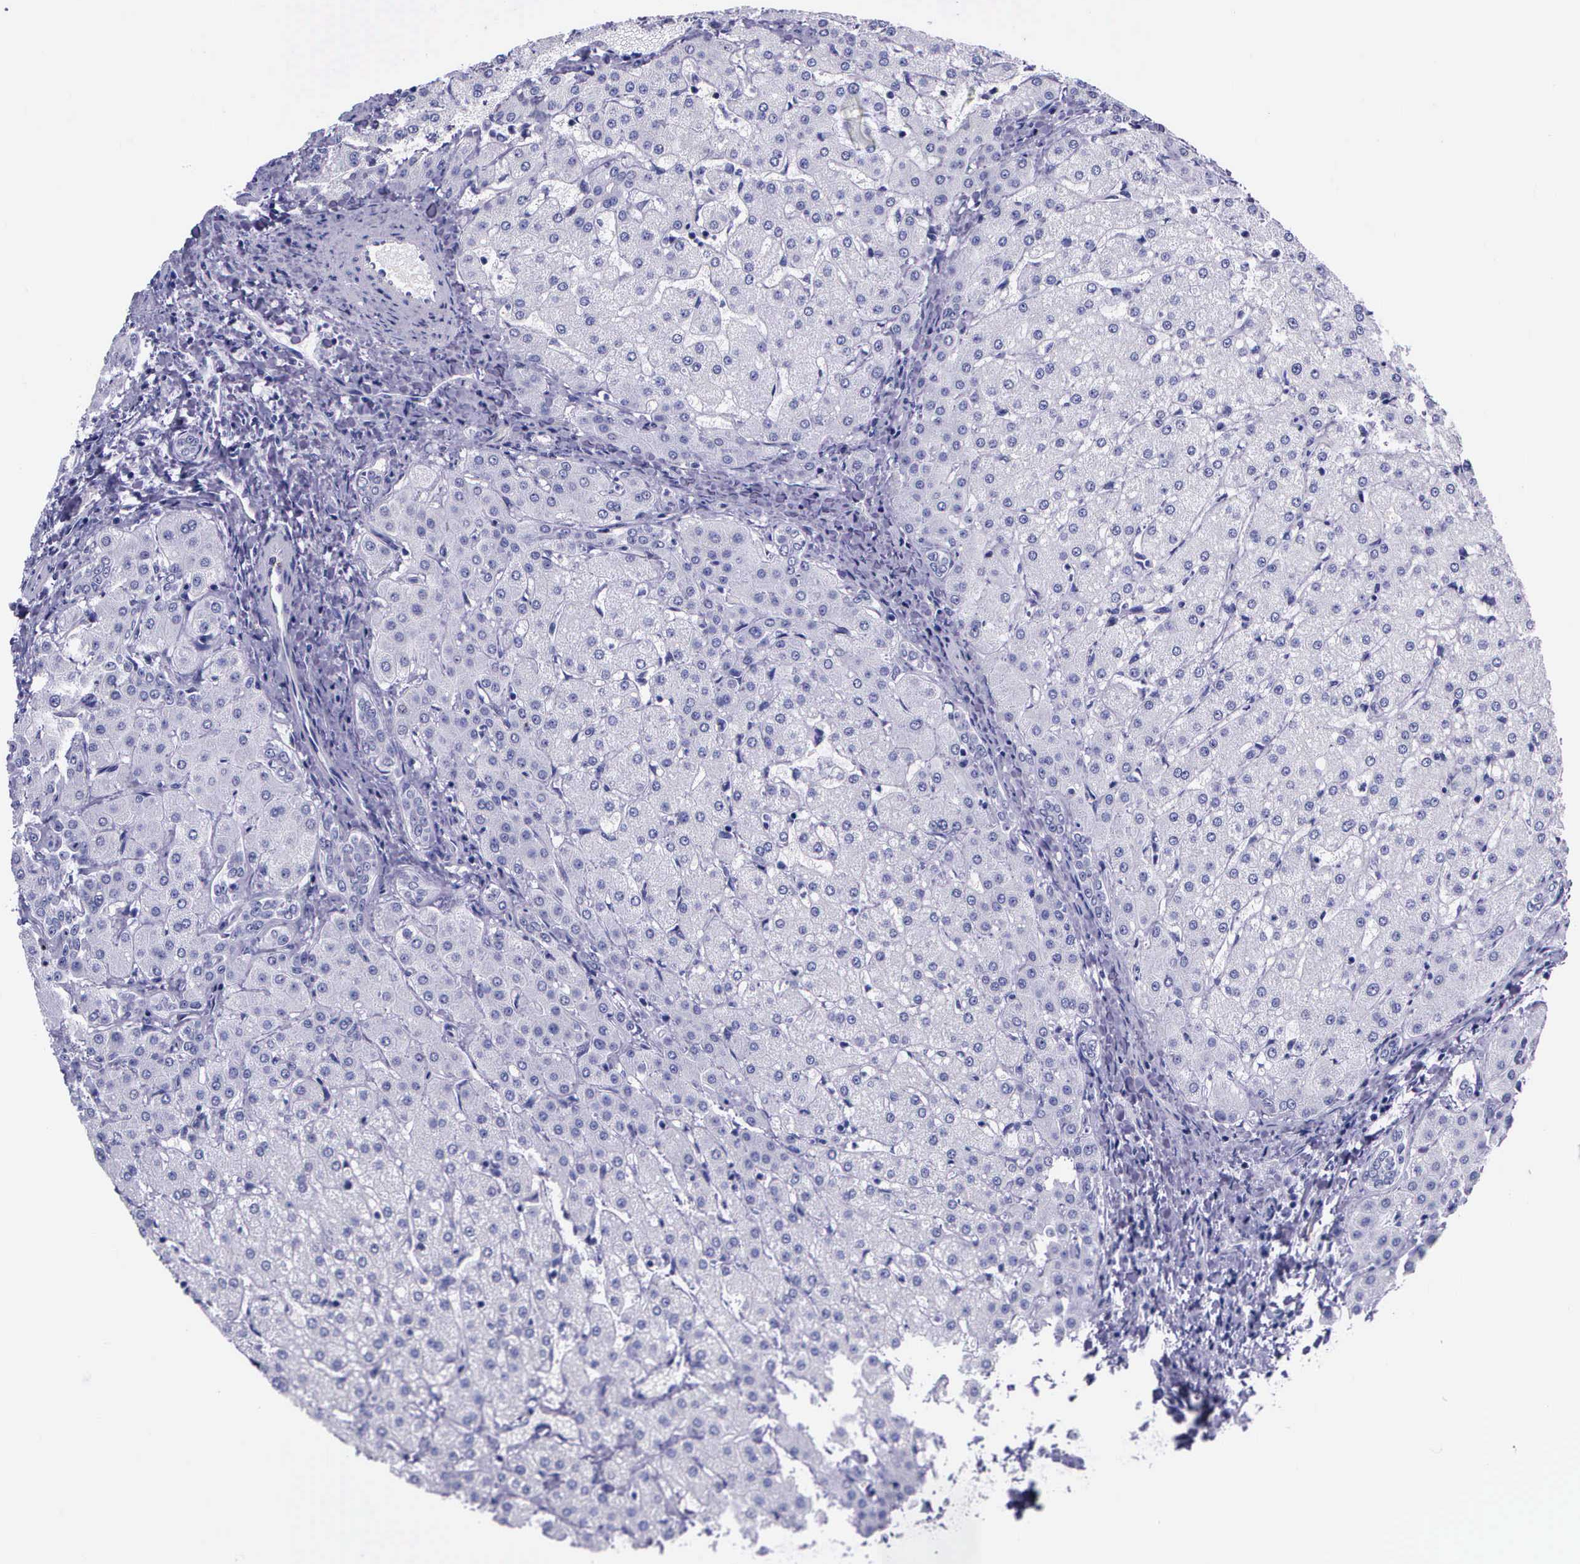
{"staining": {"intensity": "negative", "quantity": "none", "location": "none"}, "tissue": "liver", "cell_type": "Cholangiocytes", "image_type": "normal", "snomed": [{"axis": "morphology", "description": "Normal tissue, NOS"}, {"axis": "topography", "description": "Liver"}], "caption": "This is a image of immunohistochemistry (IHC) staining of benign liver, which shows no staining in cholangiocytes. Nuclei are stained in blue.", "gene": "AHNAK2", "patient": {"sex": "female", "age": 27}}